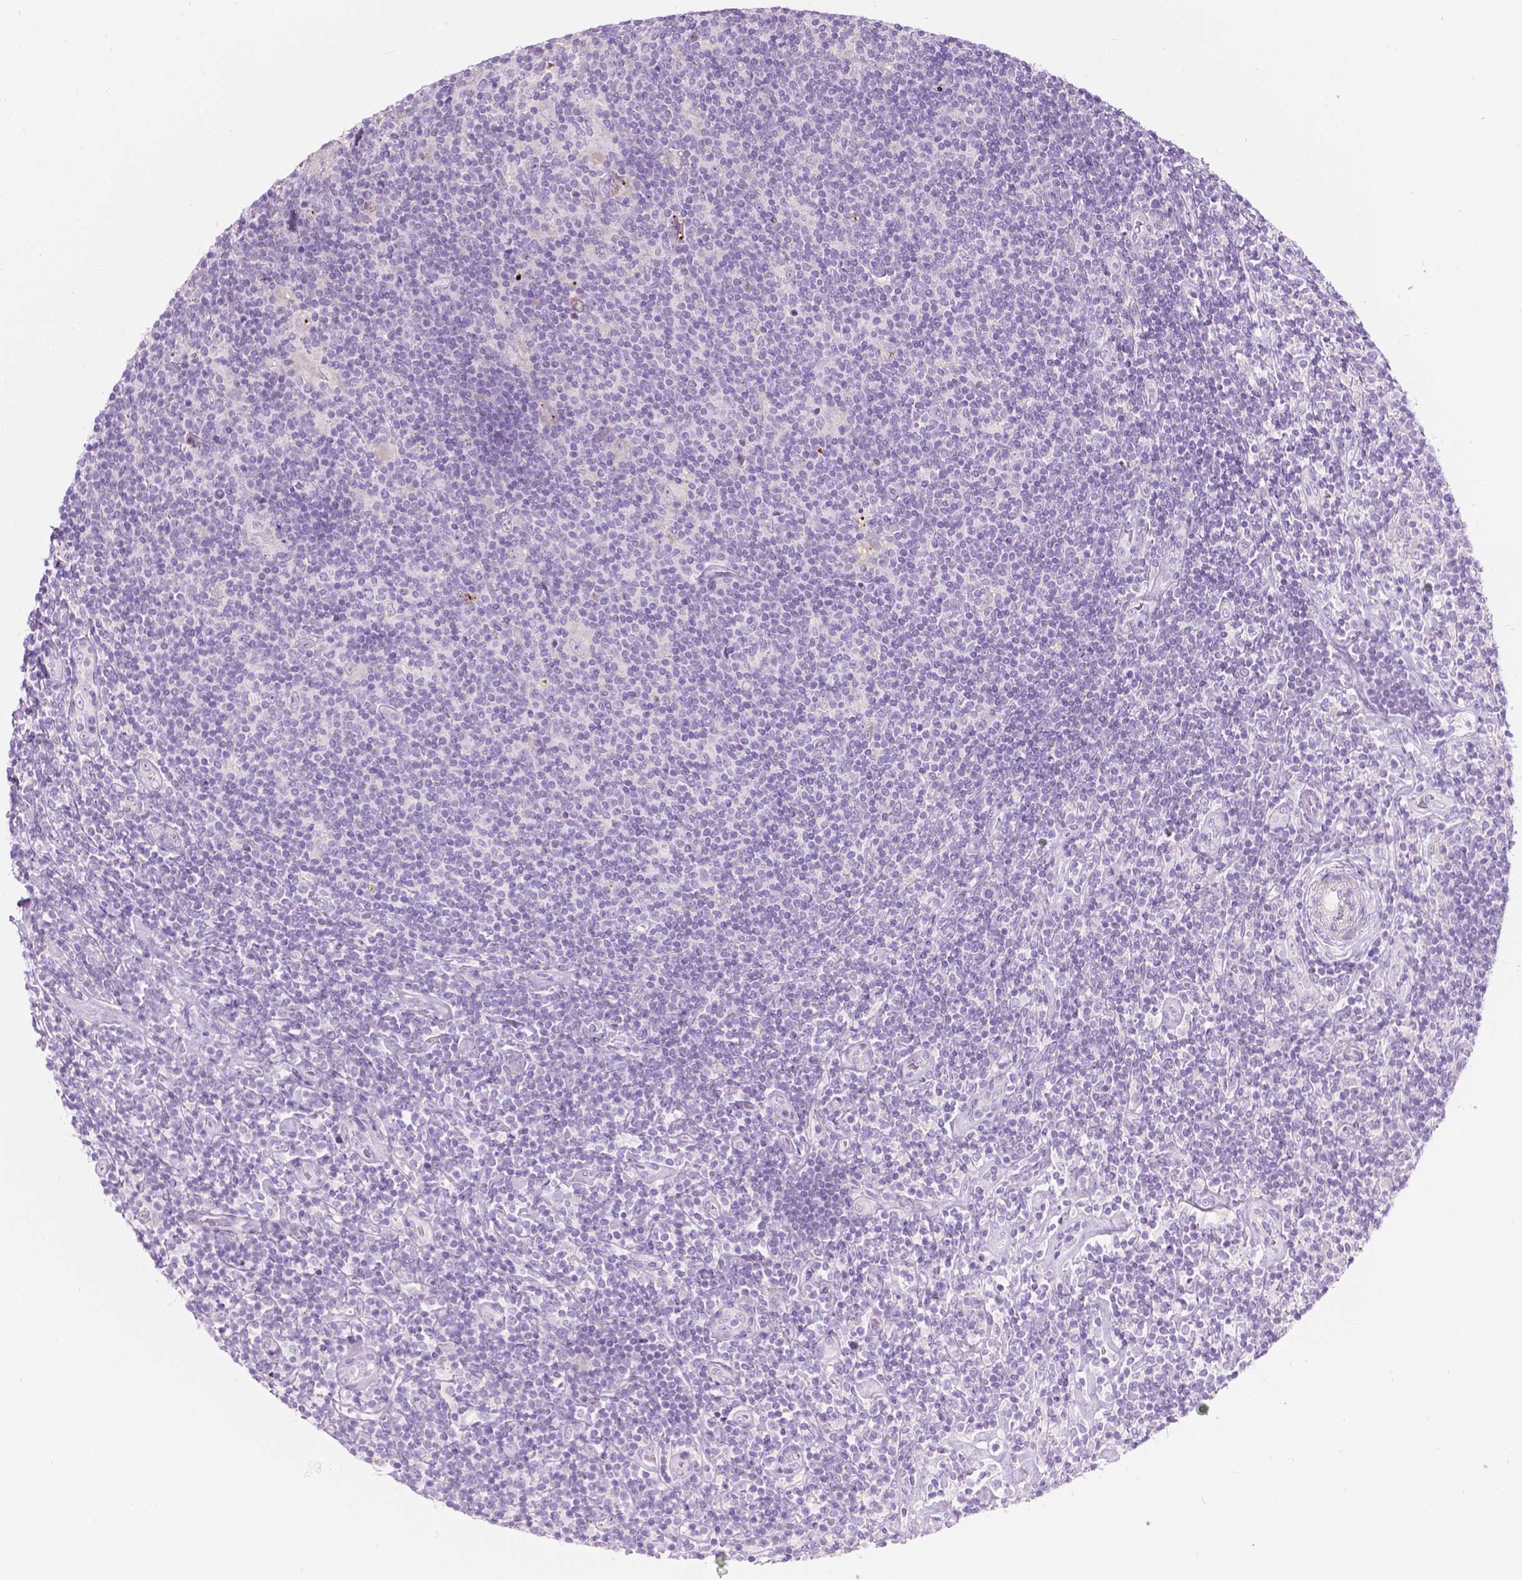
{"staining": {"intensity": "negative", "quantity": "none", "location": "none"}, "tissue": "lymphoma", "cell_type": "Tumor cells", "image_type": "cancer", "snomed": [{"axis": "morphology", "description": "Hodgkin's disease, NOS"}, {"axis": "topography", "description": "Lymph node"}], "caption": "There is no significant positivity in tumor cells of lymphoma.", "gene": "NOS1AP", "patient": {"sex": "male", "age": 40}}